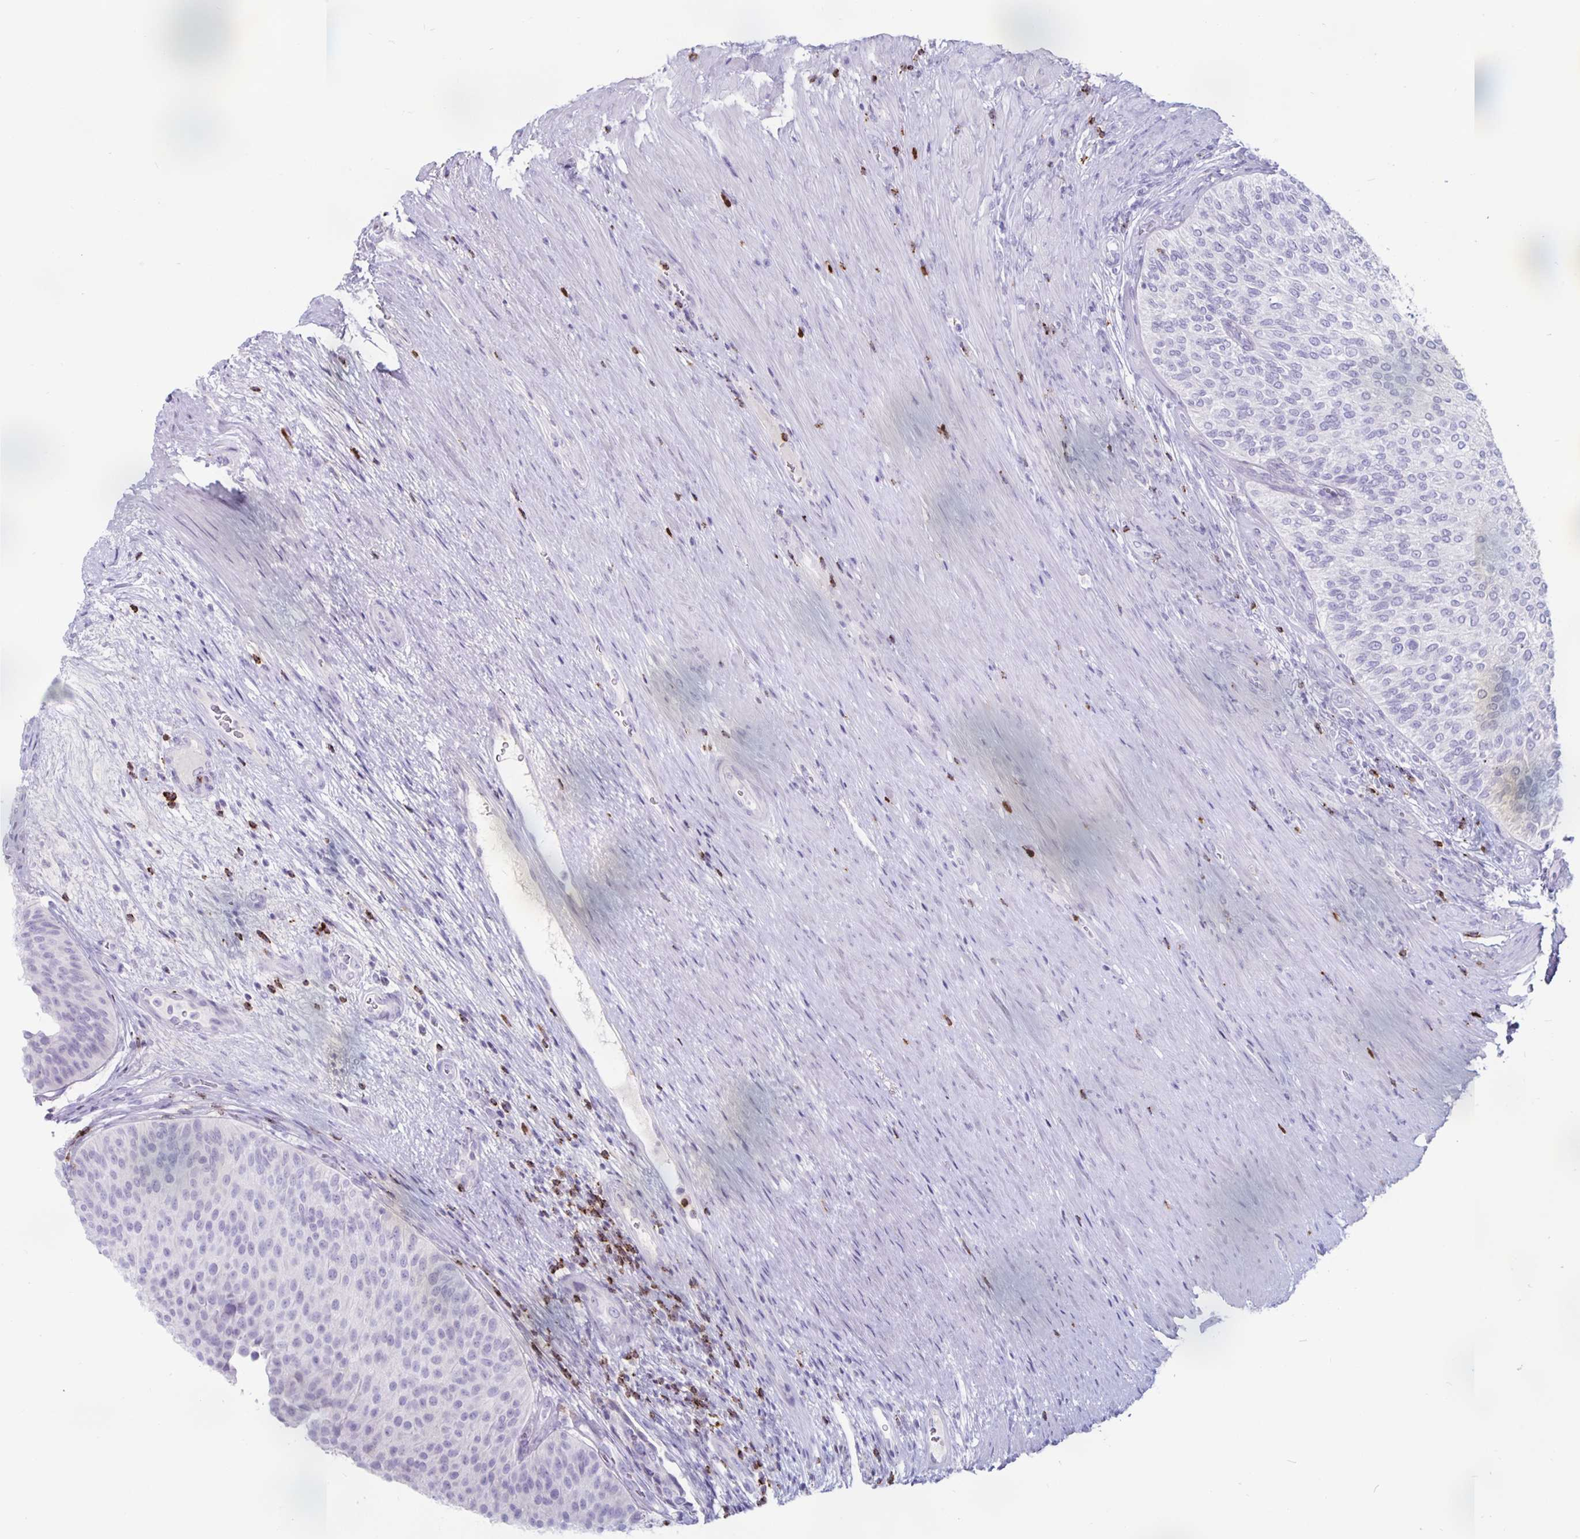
{"staining": {"intensity": "negative", "quantity": "none", "location": "none"}, "tissue": "urinary bladder", "cell_type": "Urothelial cells", "image_type": "normal", "snomed": [{"axis": "morphology", "description": "Normal tissue, NOS"}, {"axis": "topography", "description": "Urinary bladder"}, {"axis": "topography", "description": "Prostate"}], "caption": "Immunohistochemical staining of normal human urinary bladder exhibits no significant positivity in urothelial cells. Nuclei are stained in blue.", "gene": "GZMK", "patient": {"sex": "male", "age": 77}}